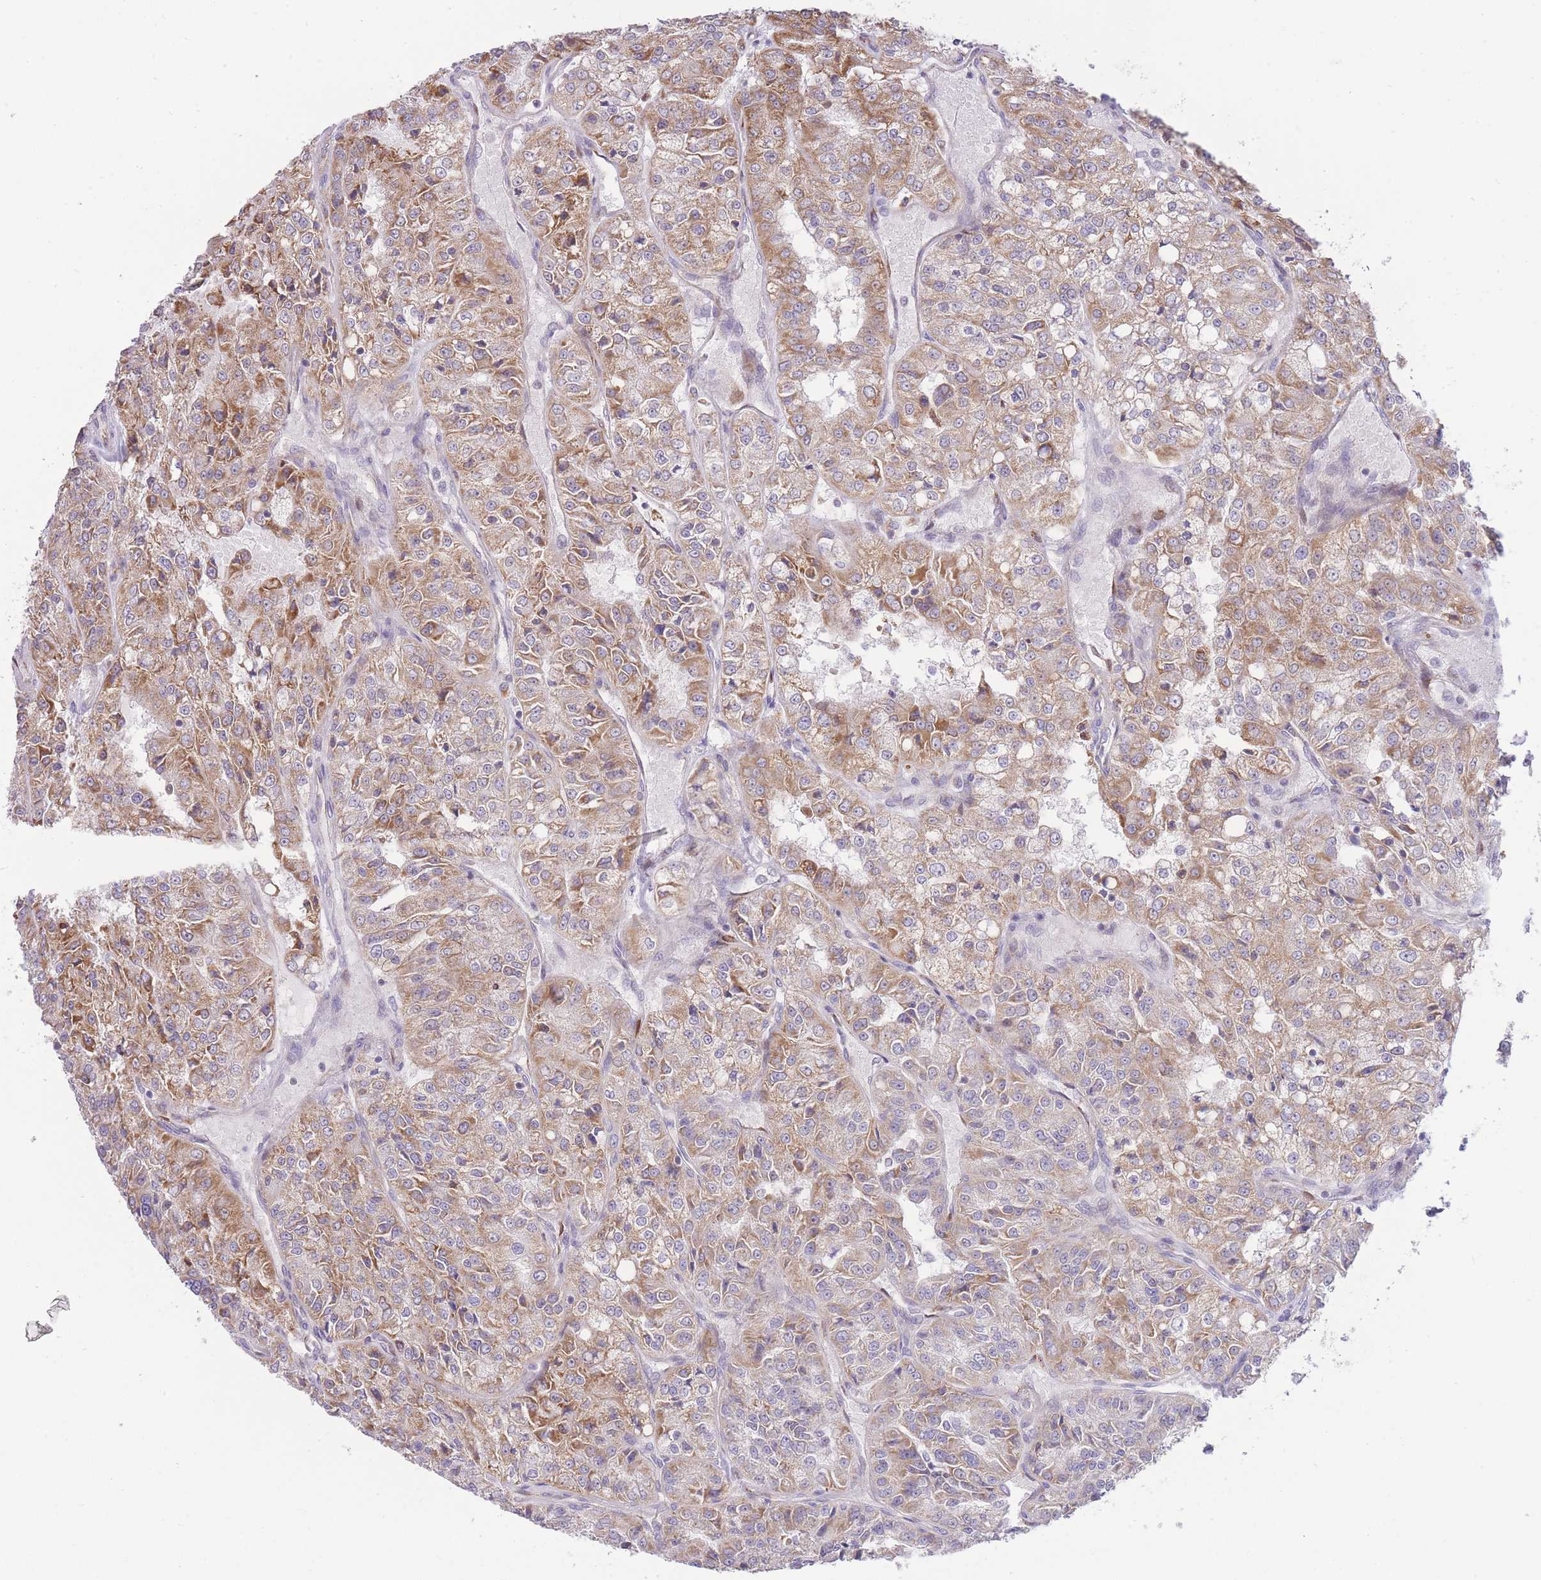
{"staining": {"intensity": "moderate", "quantity": ">75%", "location": "cytoplasmic/membranous"}, "tissue": "renal cancer", "cell_type": "Tumor cells", "image_type": "cancer", "snomed": [{"axis": "morphology", "description": "Adenocarcinoma, NOS"}, {"axis": "topography", "description": "Kidney"}], "caption": "Adenocarcinoma (renal) stained for a protein (brown) shows moderate cytoplasmic/membranous positive staining in about >75% of tumor cells.", "gene": "BOLA2B", "patient": {"sex": "female", "age": 63}}